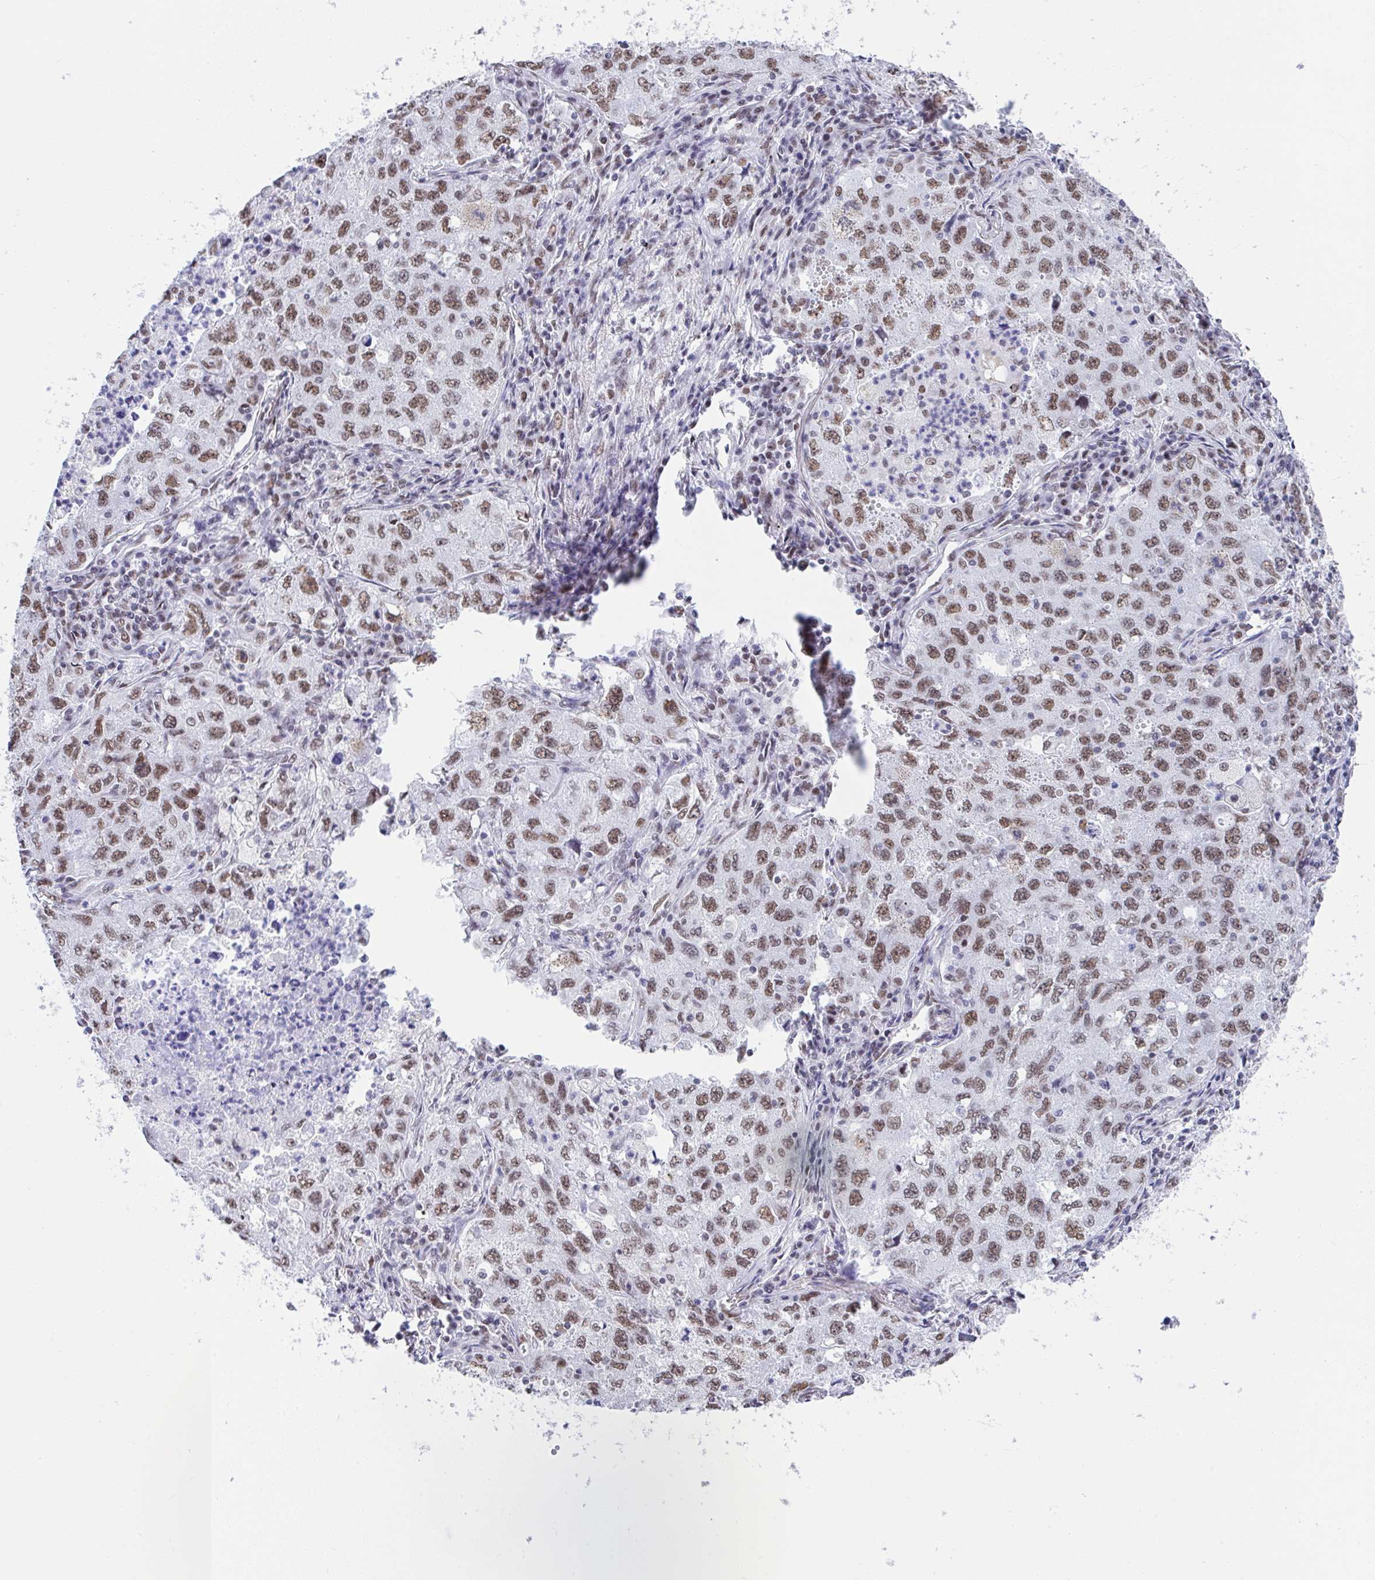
{"staining": {"intensity": "moderate", "quantity": ">75%", "location": "nuclear"}, "tissue": "lung cancer", "cell_type": "Tumor cells", "image_type": "cancer", "snomed": [{"axis": "morphology", "description": "Adenocarcinoma, NOS"}, {"axis": "topography", "description": "Lung"}], "caption": "Tumor cells demonstrate medium levels of moderate nuclear expression in approximately >75% of cells in human lung cancer (adenocarcinoma). (Brightfield microscopy of DAB IHC at high magnification).", "gene": "DDX52", "patient": {"sex": "female", "age": 57}}